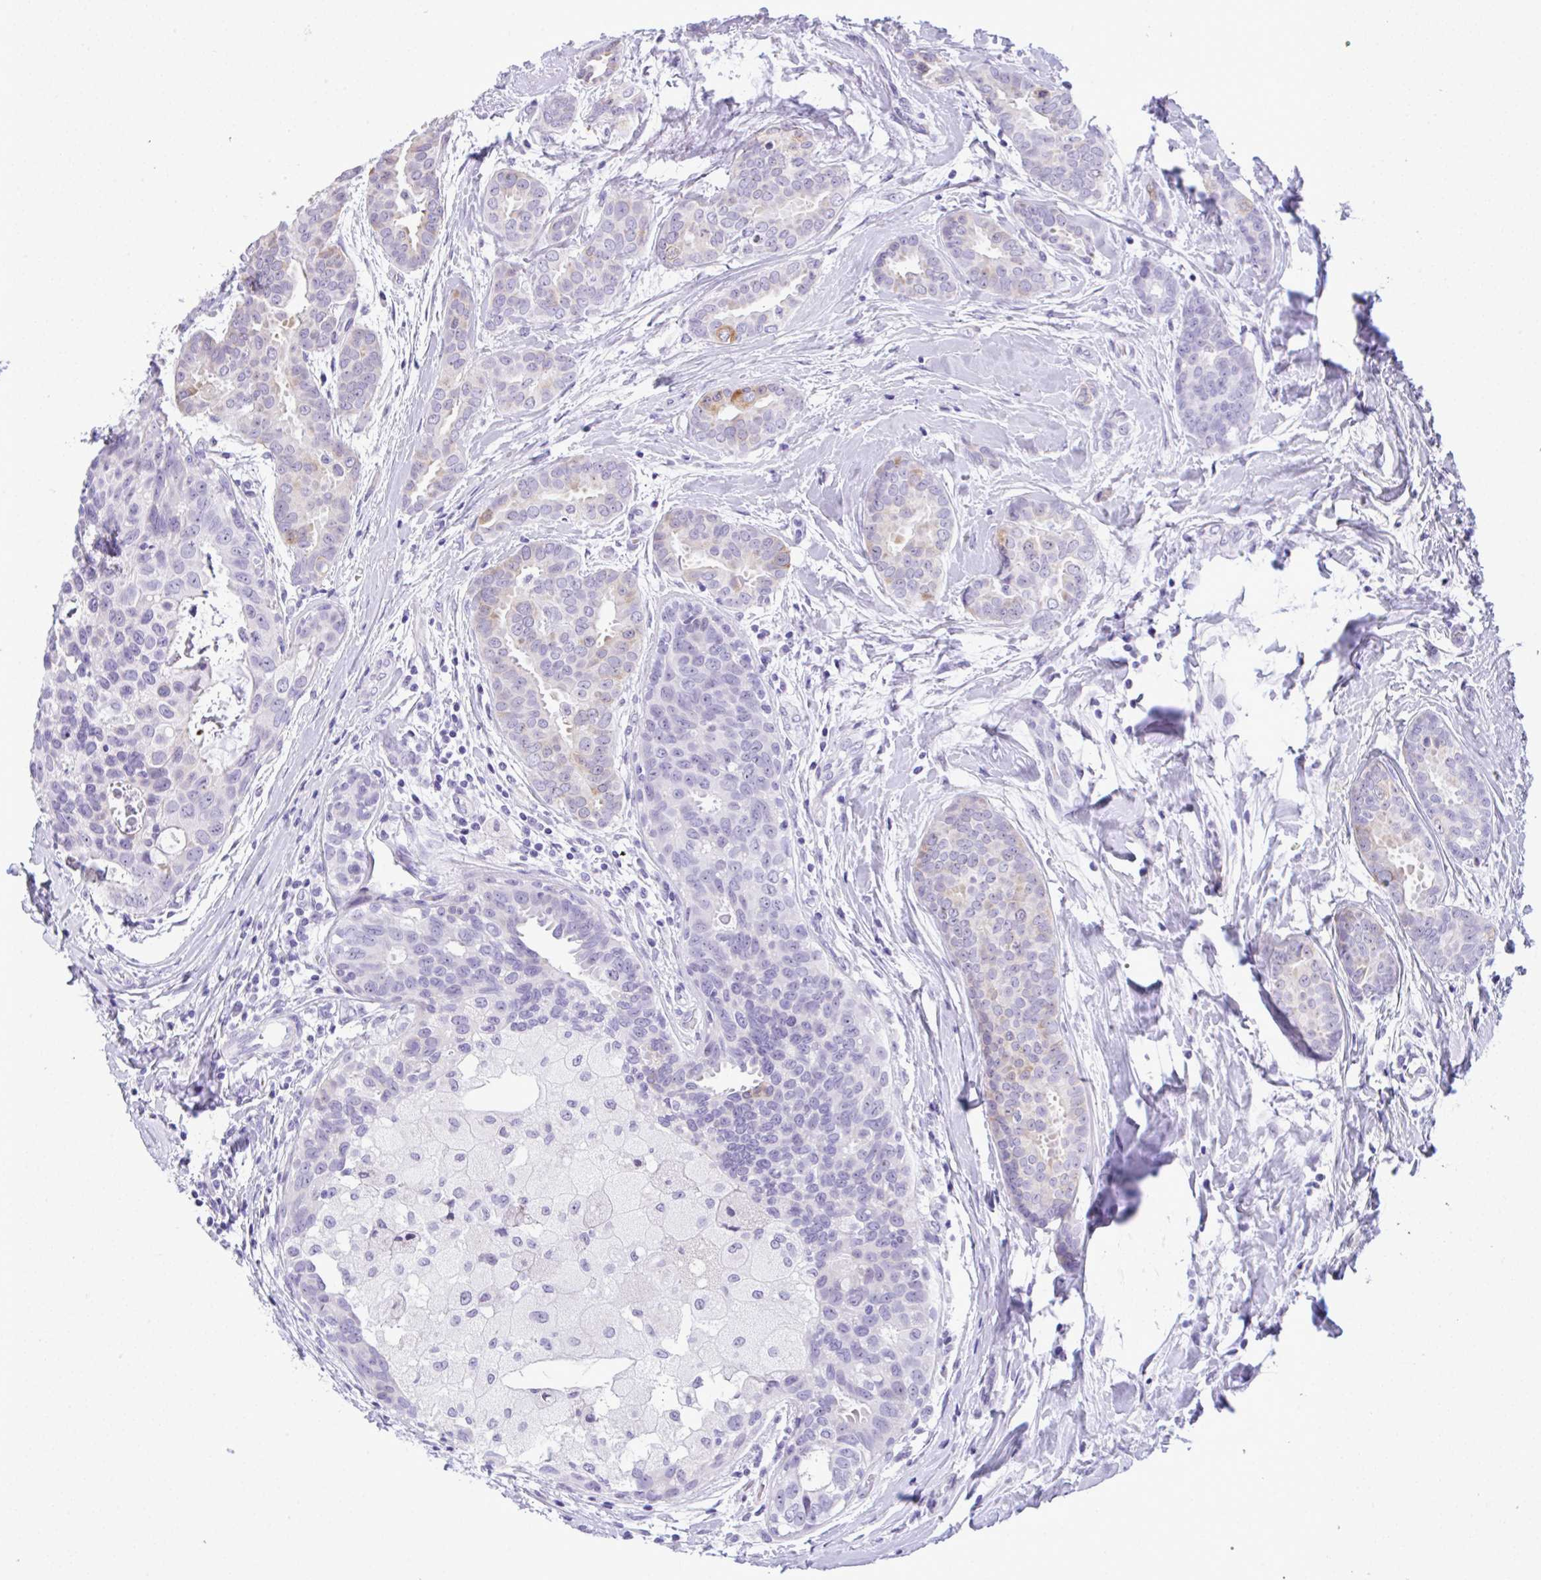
{"staining": {"intensity": "moderate", "quantity": "<25%", "location": "cytoplasmic/membranous"}, "tissue": "breast cancer", "cell_type": "Tumor cells", "image_type": "cancer", "snomed": [{"axis": "morphology", "description": "Duct carcinoma"}, {"axis": "topography", "description": "Breast"}], "caption": "Immunohistochemical staining of human breast cancer shows low levels of moderate cytoplasmic/membranous protein expression in about <25% of tumor cells.", "gene": "YBX2", "patient": {"sex": "female", "age": 45}}